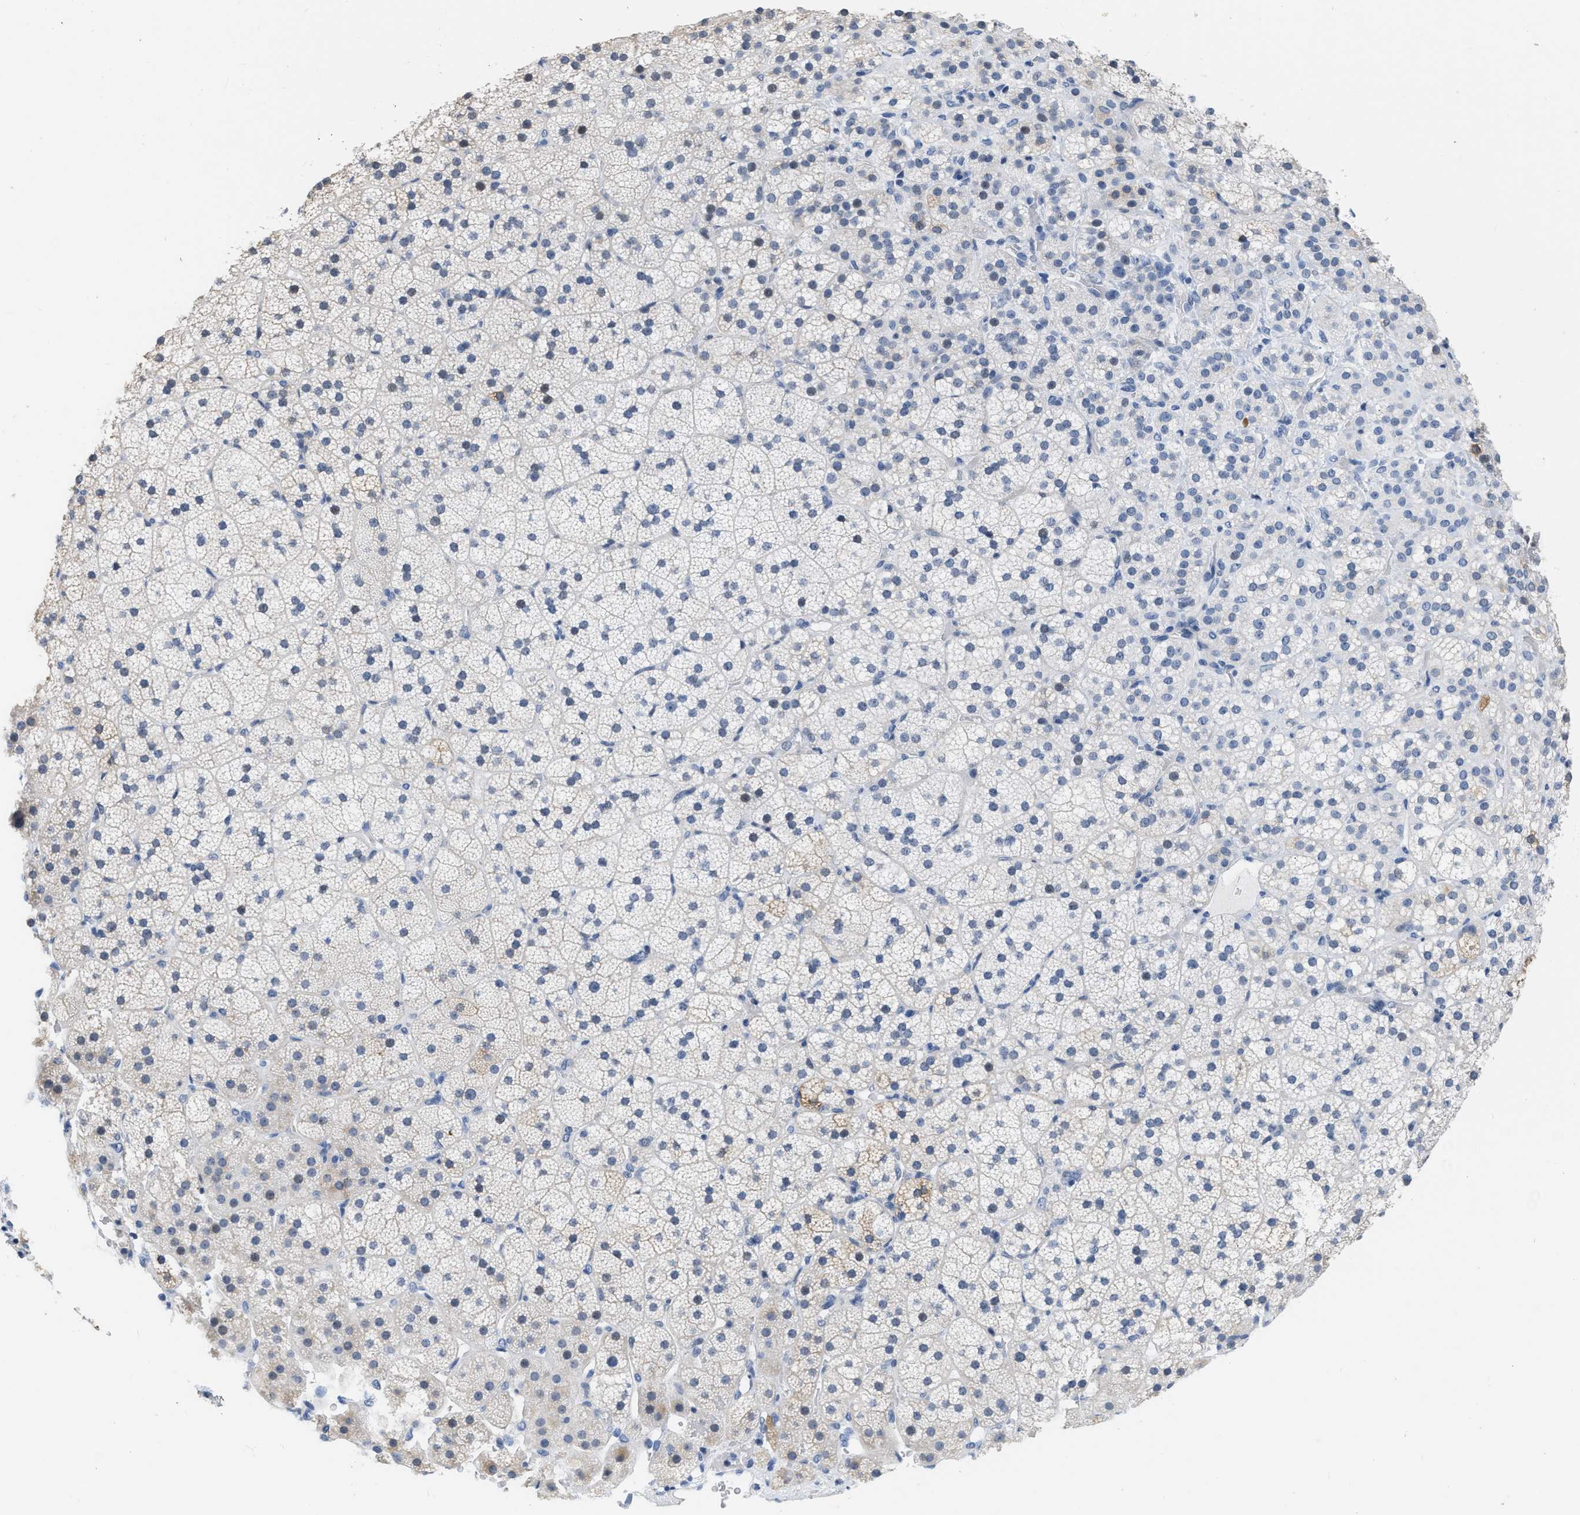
{"staining": {"intensity": "moderate", "quantity": "<25%", "location": "cytoplasmic/membranous"}, "tissue": "adrenal gland", "cell_type": "Glandular cells", "image_type": "normal", "snomed": [{"axis": "morphology", "description": "Normal tissue, NOS"}, {"axis": "topography", "description": "Adrenal gland"}], "caption": "This histopathology image shows IHC staining of benign human adrenal gland, with low moderate cytoplasmic/membranous expression in about <25% of glandular cells.", "gene": "CRYM", "patient": {"sex": "female", "age": 44}}